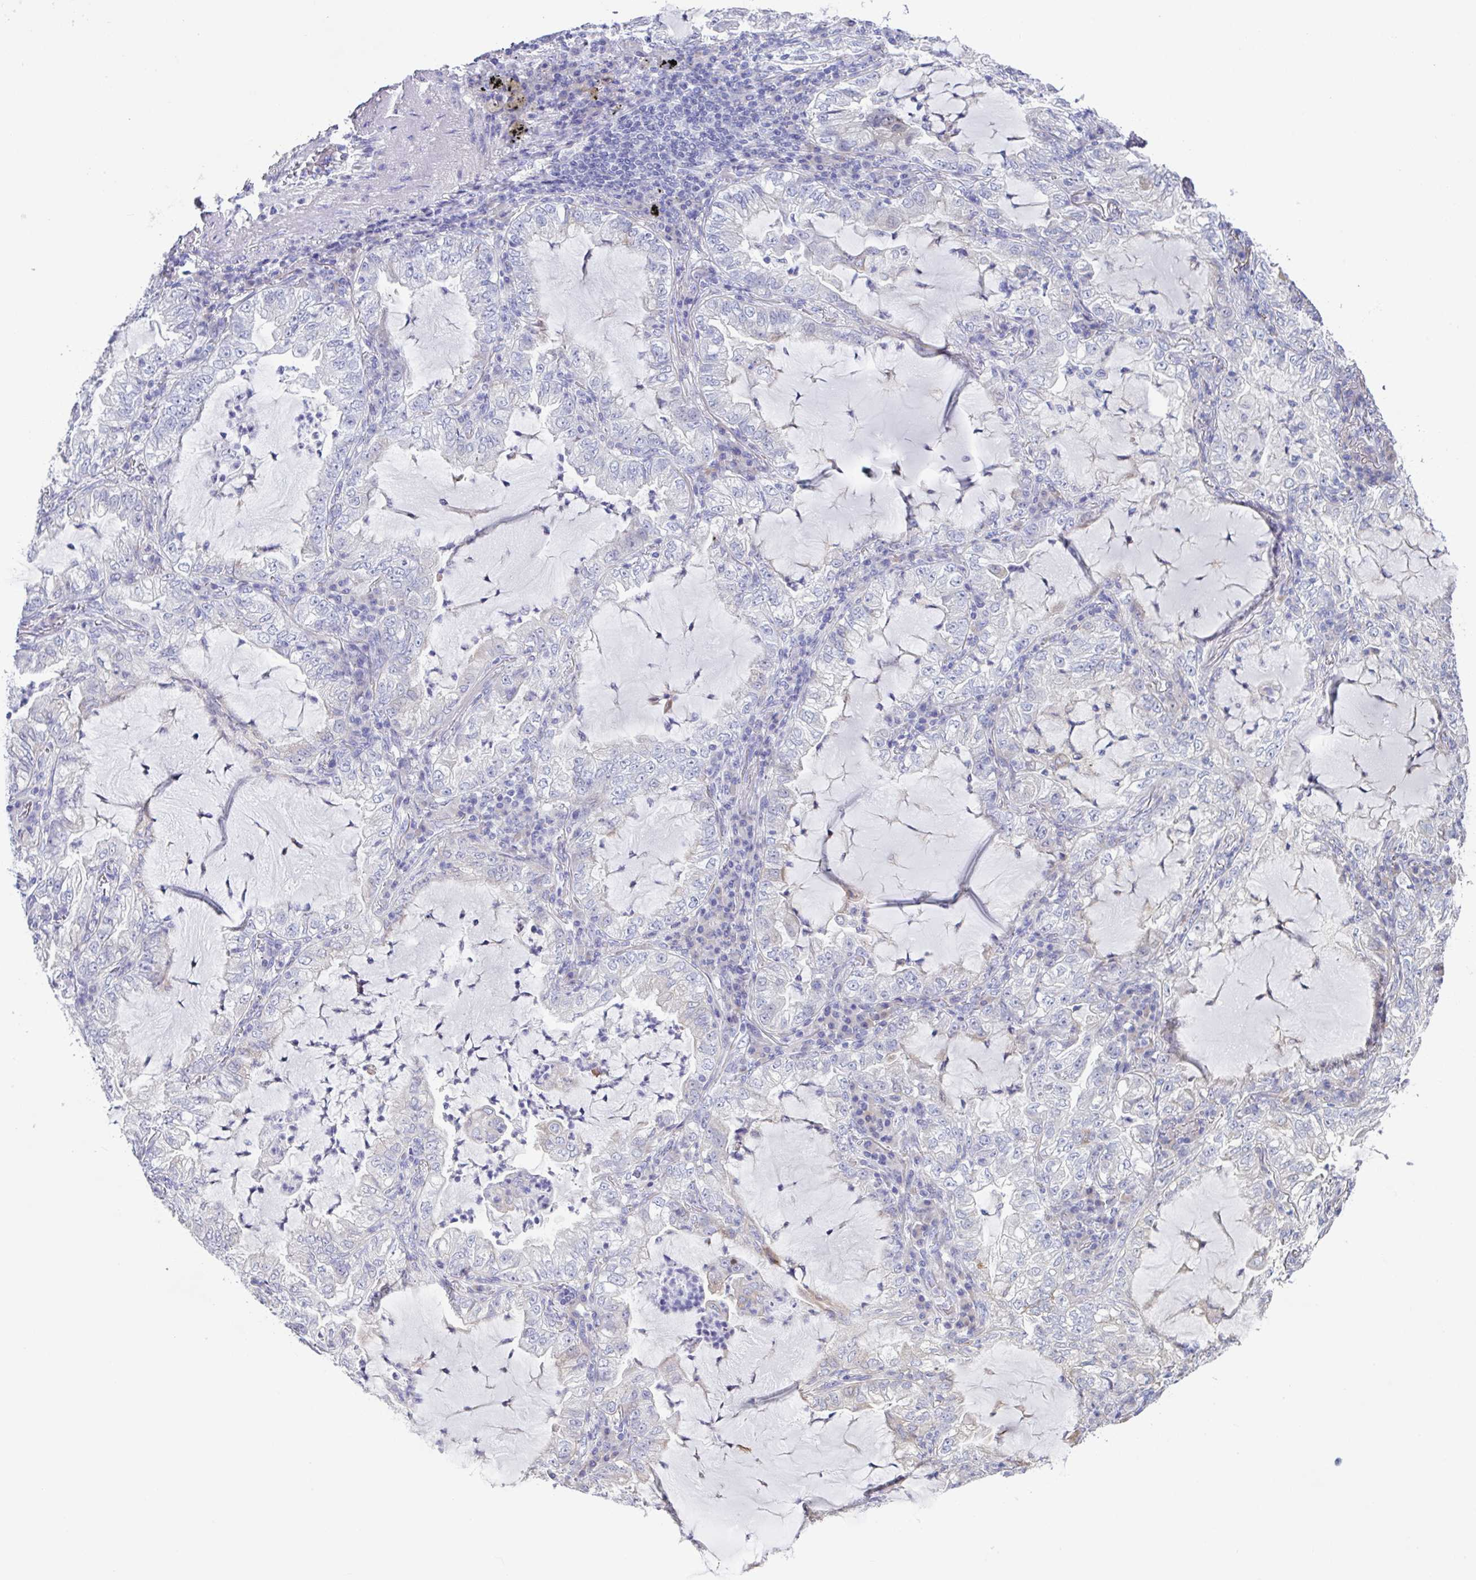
{"staining": {"intensity": "negative", "quantity": "none", "location": "none"}, "tissue": "lung cancer", "cell_type": "Tumor cells", "image_type": "cancer", "snomed": [{"axis": "morphology", "description": "Adenocarcinoma, NOS"}, {"axis": "topography", "description": "Lung"}], "caption": "The image exhibits no significant positivity in tumor cells of adenocarcinoma (lung).", "gene": "FBXO47", "patient": {"sex": "female", "age": 73}}